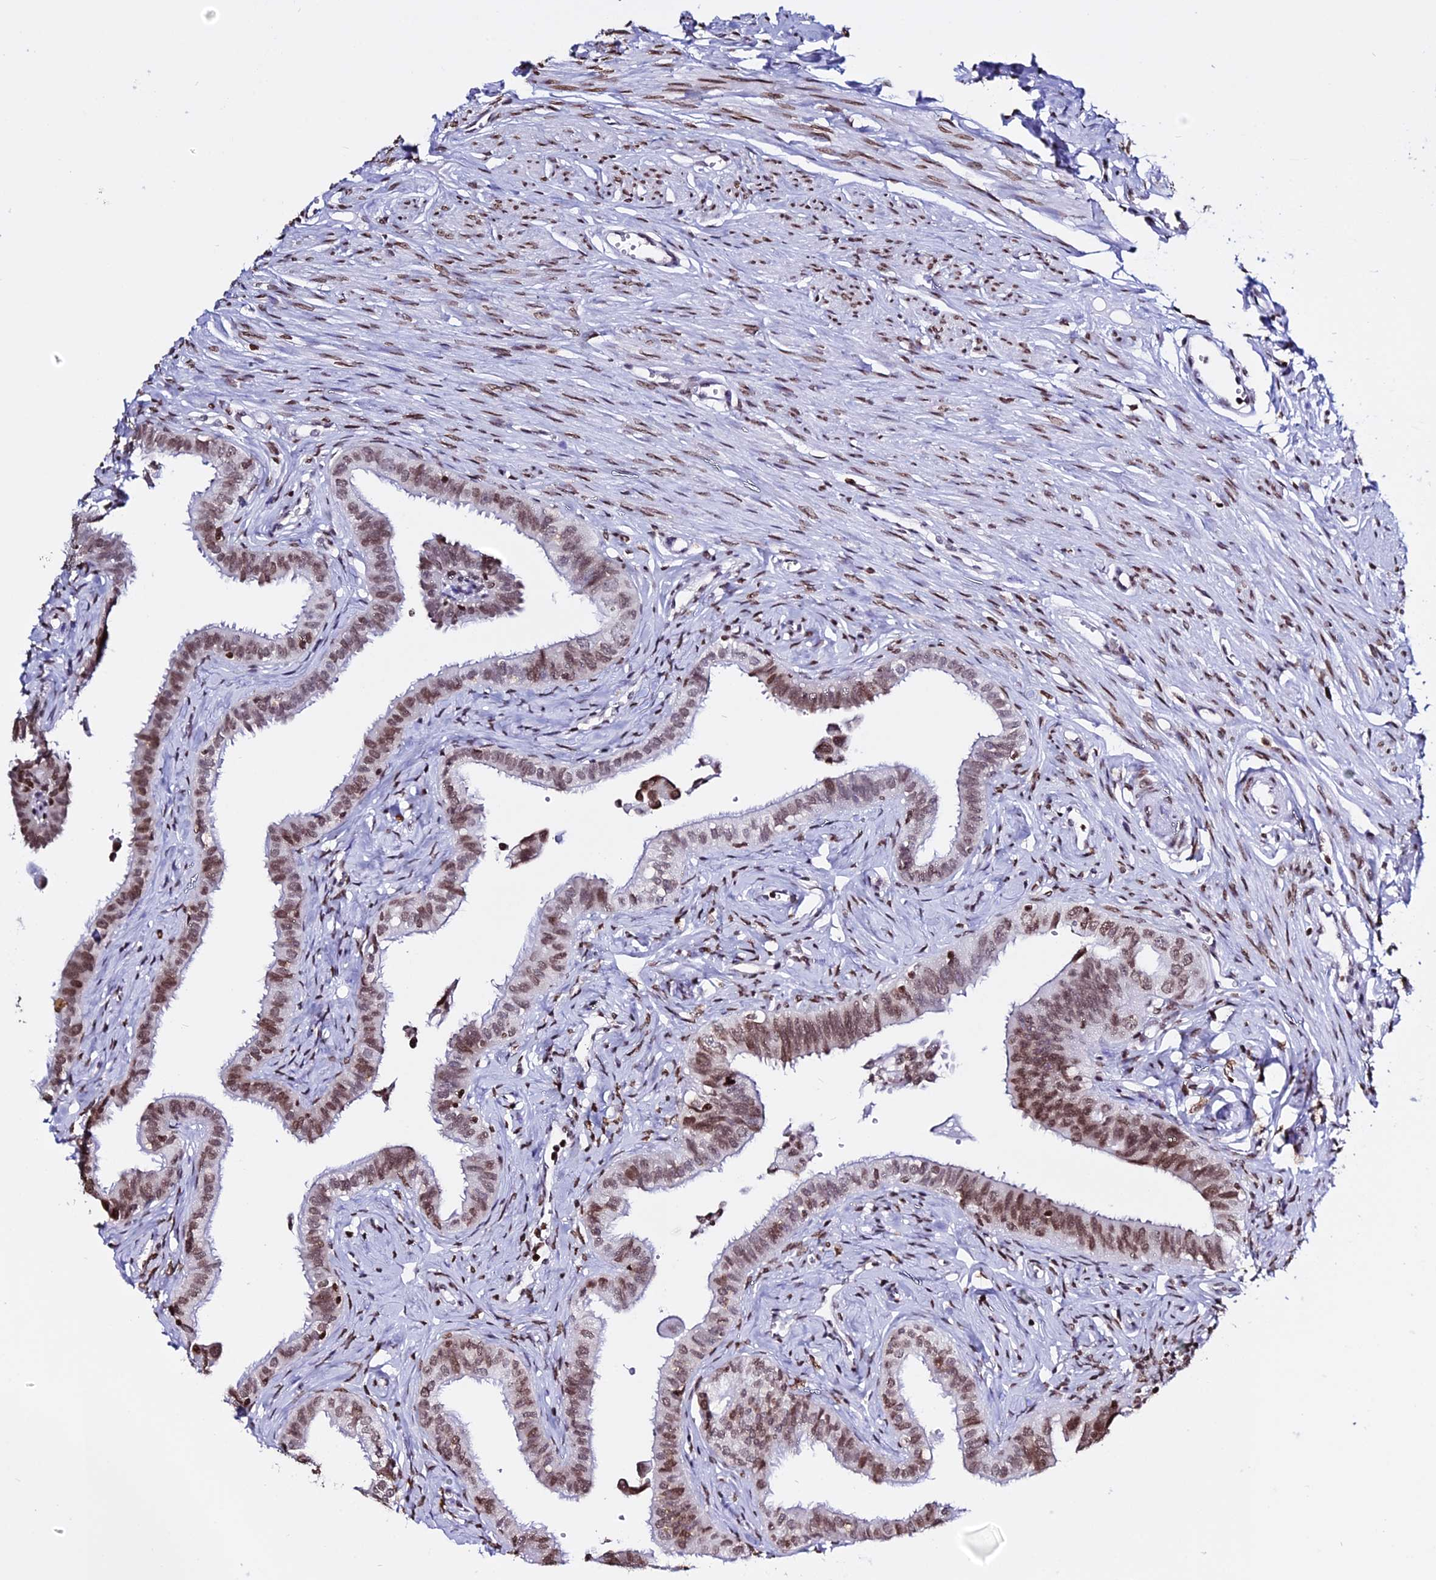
{"staining": {"intensity": "strong", "quantity": ">75%", "location": "nuclear"}, "tissue": "fallopian tube", "cell_type": "Glandular cells", "image_type": "normal", "snomed": [{"axis": "morphology", "description": "Normal tissue, NOS"}, {"axis": "morphology", "description": "Carcinoma, NOS"}, {"axis": "topography", "description": "Fallopian tube"}, {"axis": "topography", "description": "Ovary"}], "caption": "IHC image of unremarkable fallopian tube: fallopian tube stained using immunohistochemistry (IHC) exhibits high levels of strong protein expression localized specifically in the nuclear of glandular cells, appearing as a nuclear brown color.", "gene": "ENSG00000282988", "patient": {"sex": "female", "age": 59}}